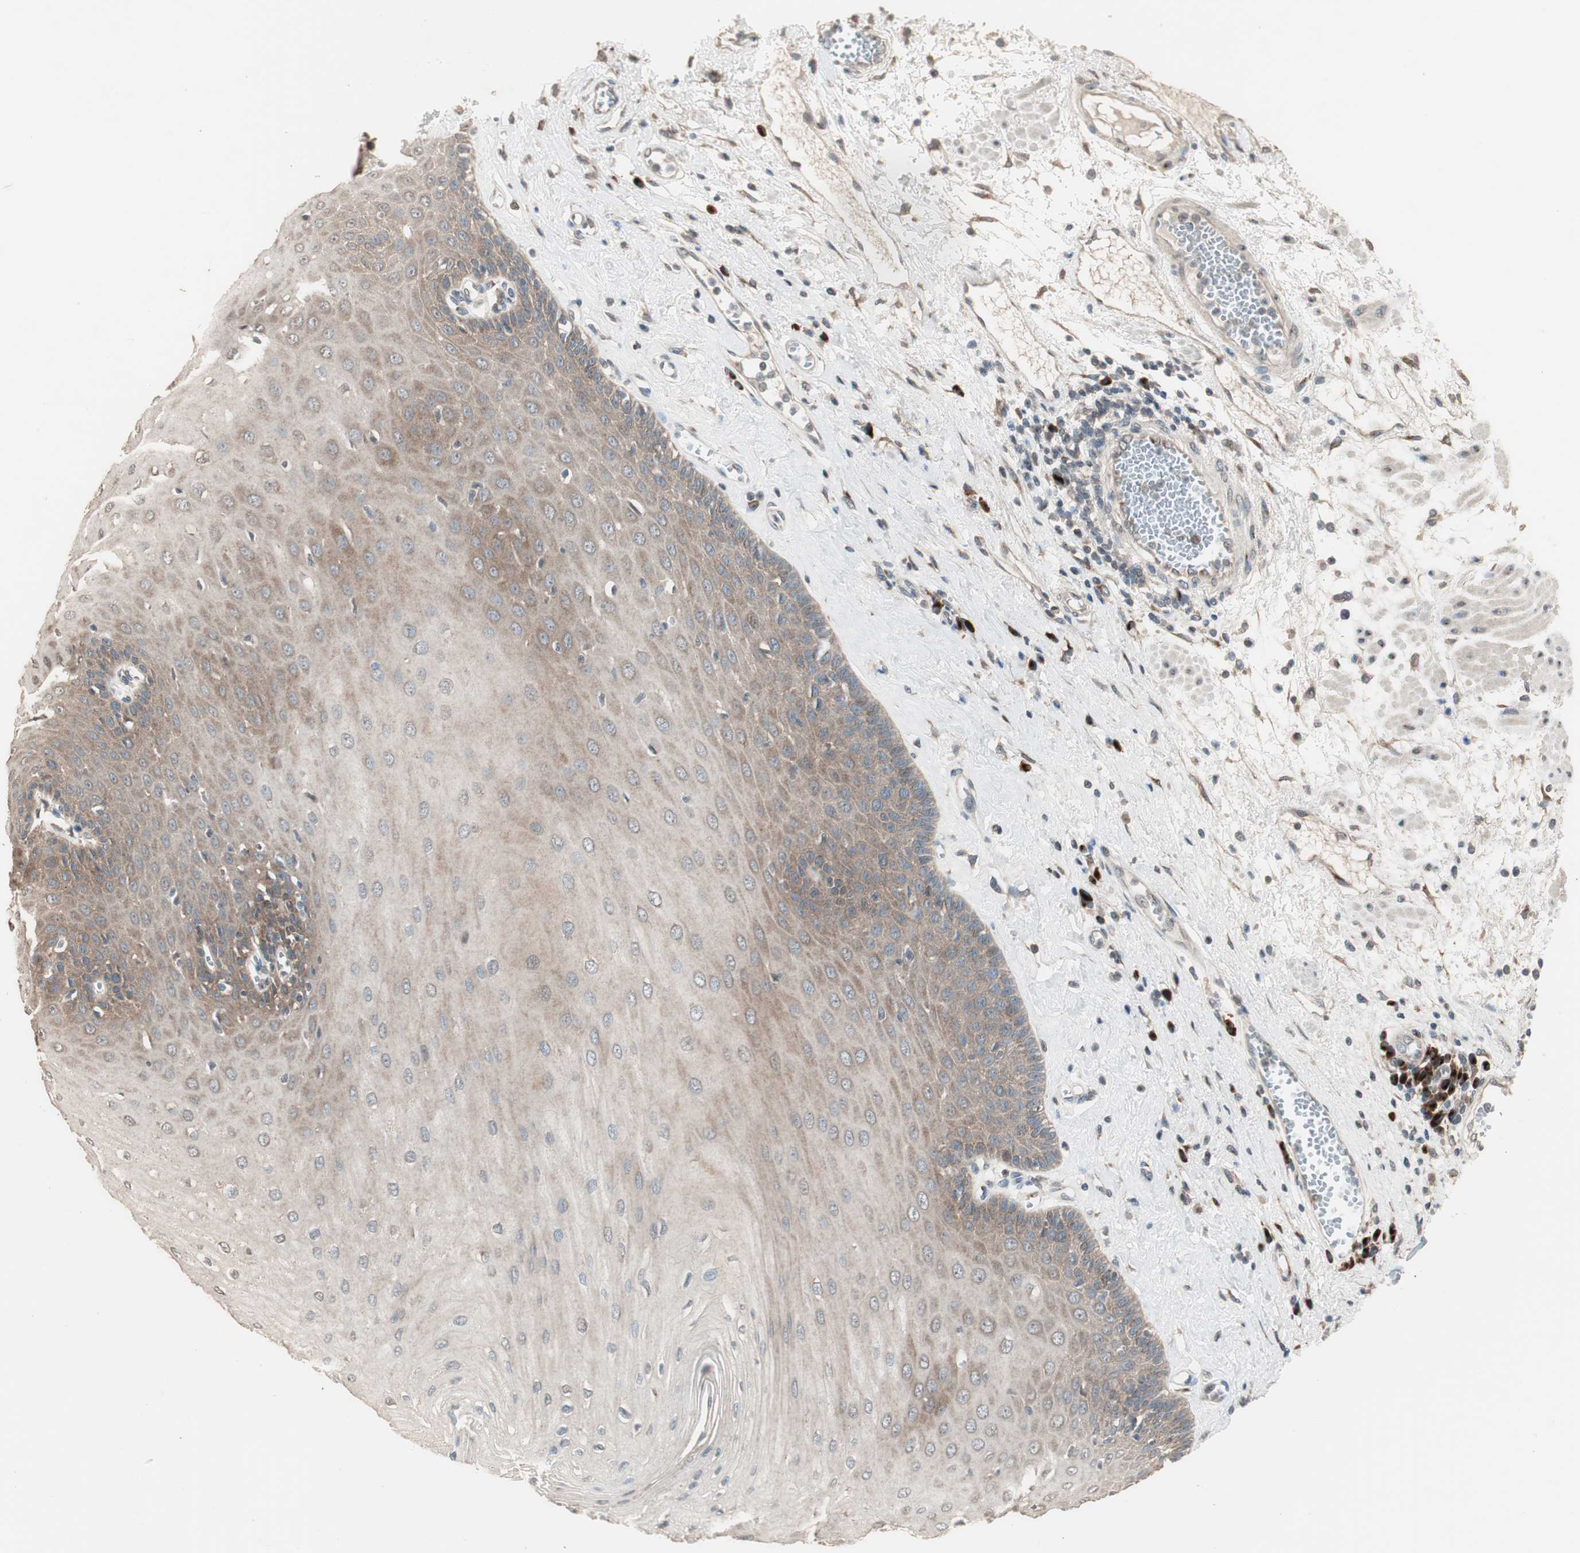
{"staining": {"intensity": "moderate", "quantity": ">75%", "location": "cytoplasmic/membranous"}, "tissue": "esophagus", "cell_type": "Squamous epithelial cells", "image_type": "normal", "snomed": [{"axis": "morphology", "description": "Normal tissue, NOS"}, {"axis": "morphology", "description": "Squamous cell carcinoma, NOS"}, {"axis": "topography", "description": "Esophagus"}], "caption": "The photomicrograph exhibits staining of benign esophagus, revealing moderate cytoplasmic/membranous protein expression (brown color) within squamous epithelial cells. (DAB = brown stain, brightfield microscopy at high magnification).", "gene": "RARRES1", "patient": {"sex": "male", "age": 65}}